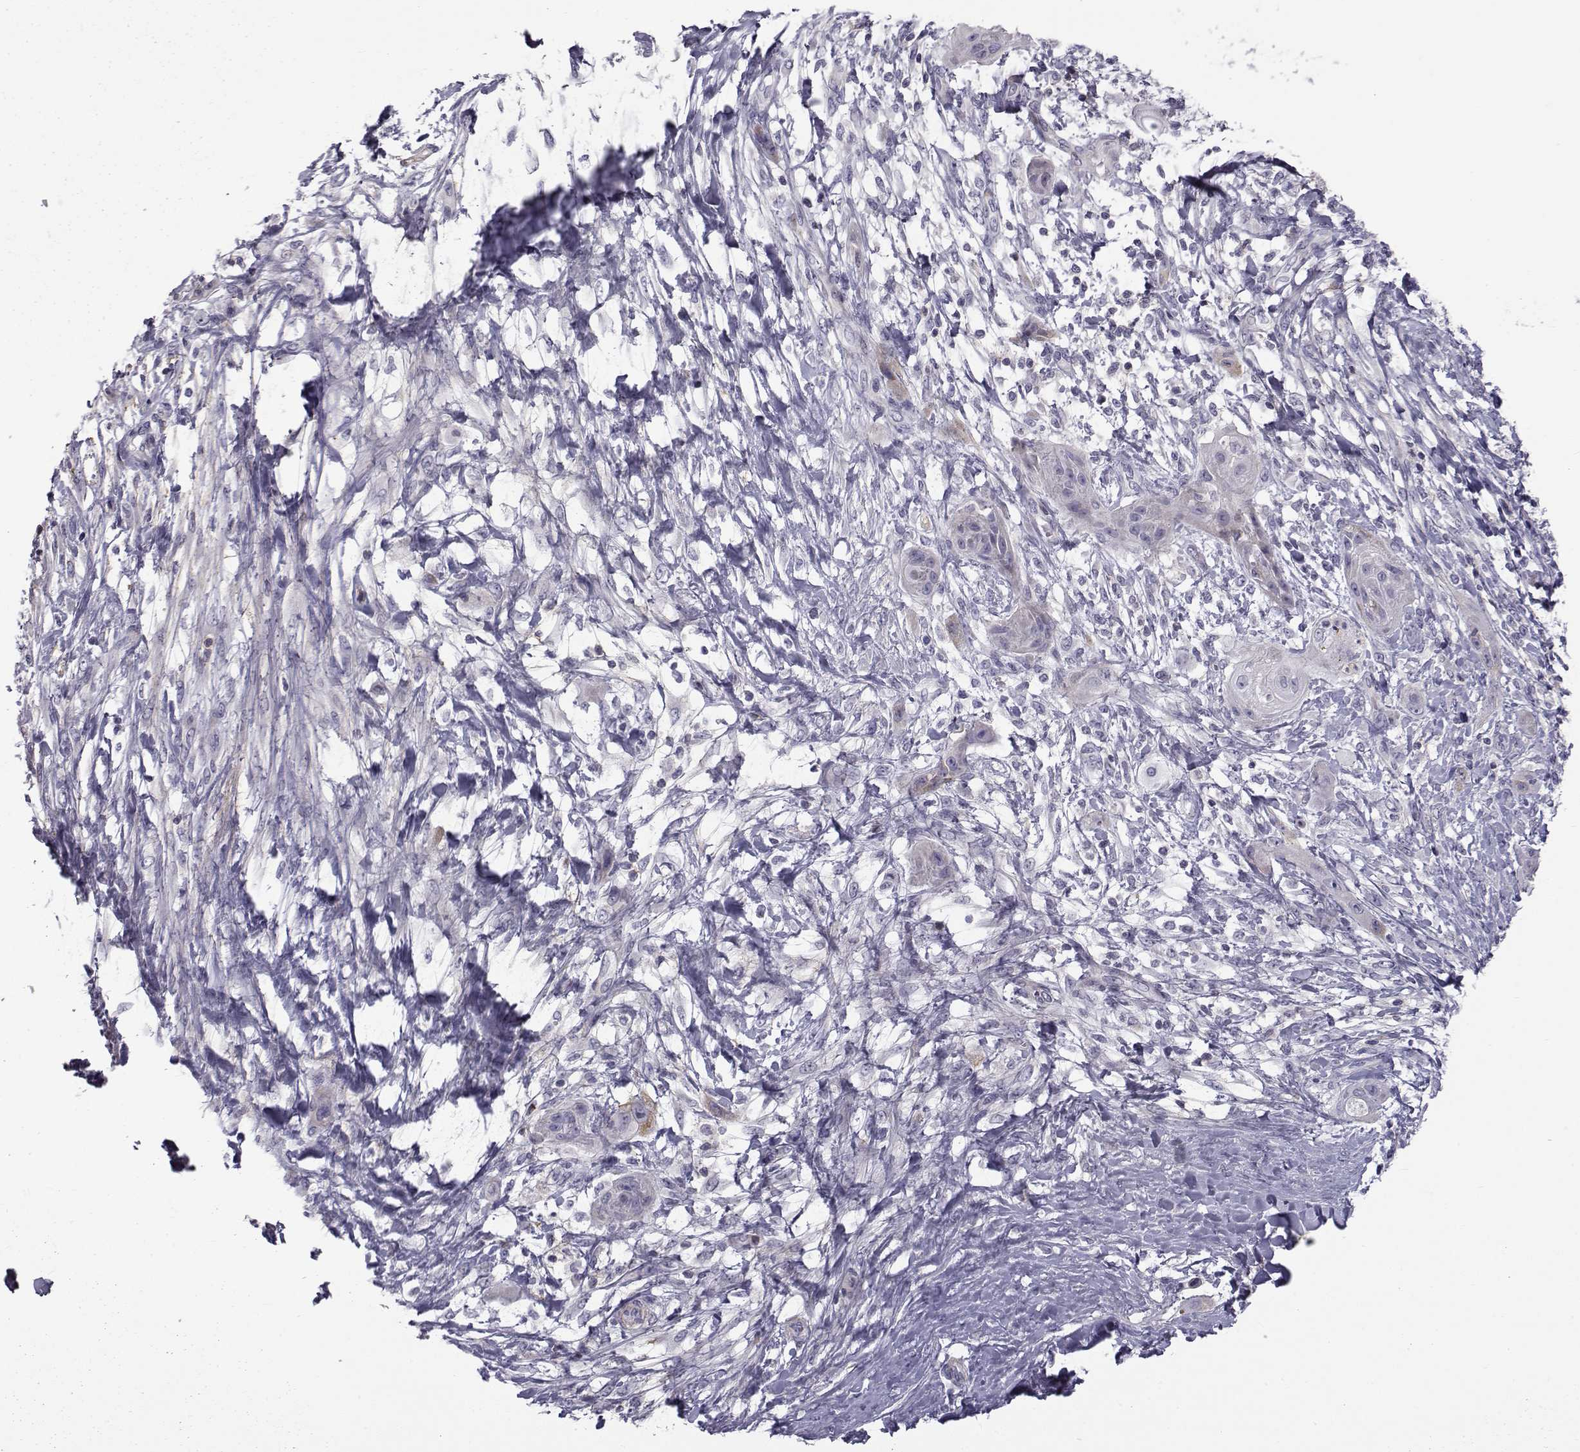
{"staining": {"intensity": "negative", "quantity": "none", "location": "none"}, "tissue": "skin cancer", "cell_type": "Tumor cells", "image_type": "cancer", "snomed": [{"axis": "morphology", "description": "Squamous cell carcinoma, NOS"}, {"axis": "topography", "description": "Skin"}], "caption": "Immunohistochemical staining of human skin cancer (squamous cell carcinoma) exhibits no significant expression in tumor cells. (Brightfield microscopy of DAB IHC at high magnification).", "gene": "LRRC27", "patient": {"sex": "male", "age": 62}}